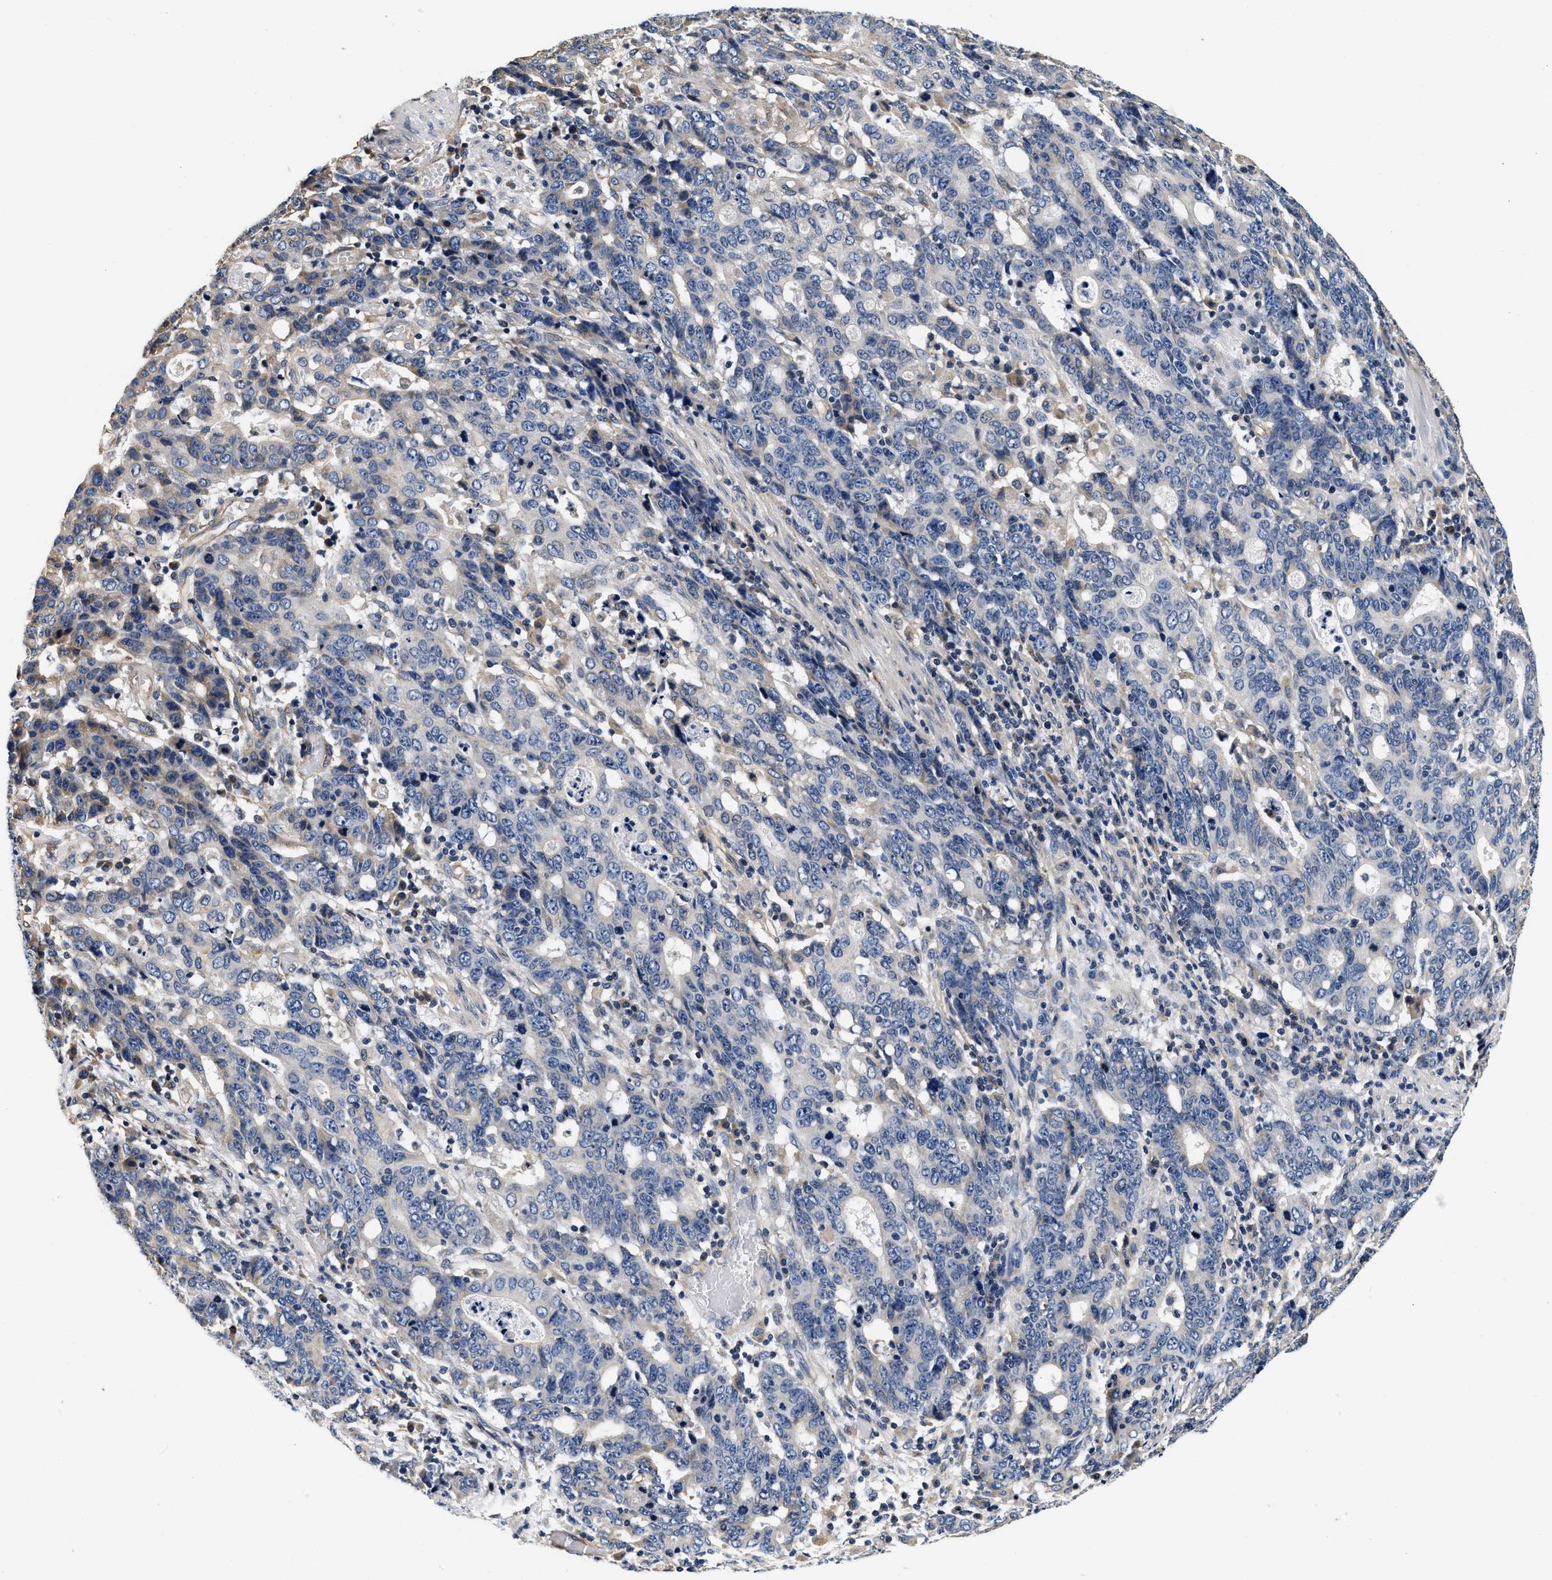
{"staining": {"intensity": "negative", "quantity": "none", "location": "none"}, "tissue": "stomach cancer", "cell_type": "Tumor cells", "image_type": "cancer", "snomed": [{"axis": "morphology", "description": "Adenocarcinoma, NOS"}, {"axis": "topography", "description": "Stomach, upper"}], "caption": "DAB immunohistochemical staining of stomach cancer displays no significant staining in tumor cells. (DAB (3,3'-diaminobenzidine) immunohistochemistry with hematoxylin counter stain).", "gene": "ABCG8", "patient": {"sex": "male", "age": 69}}